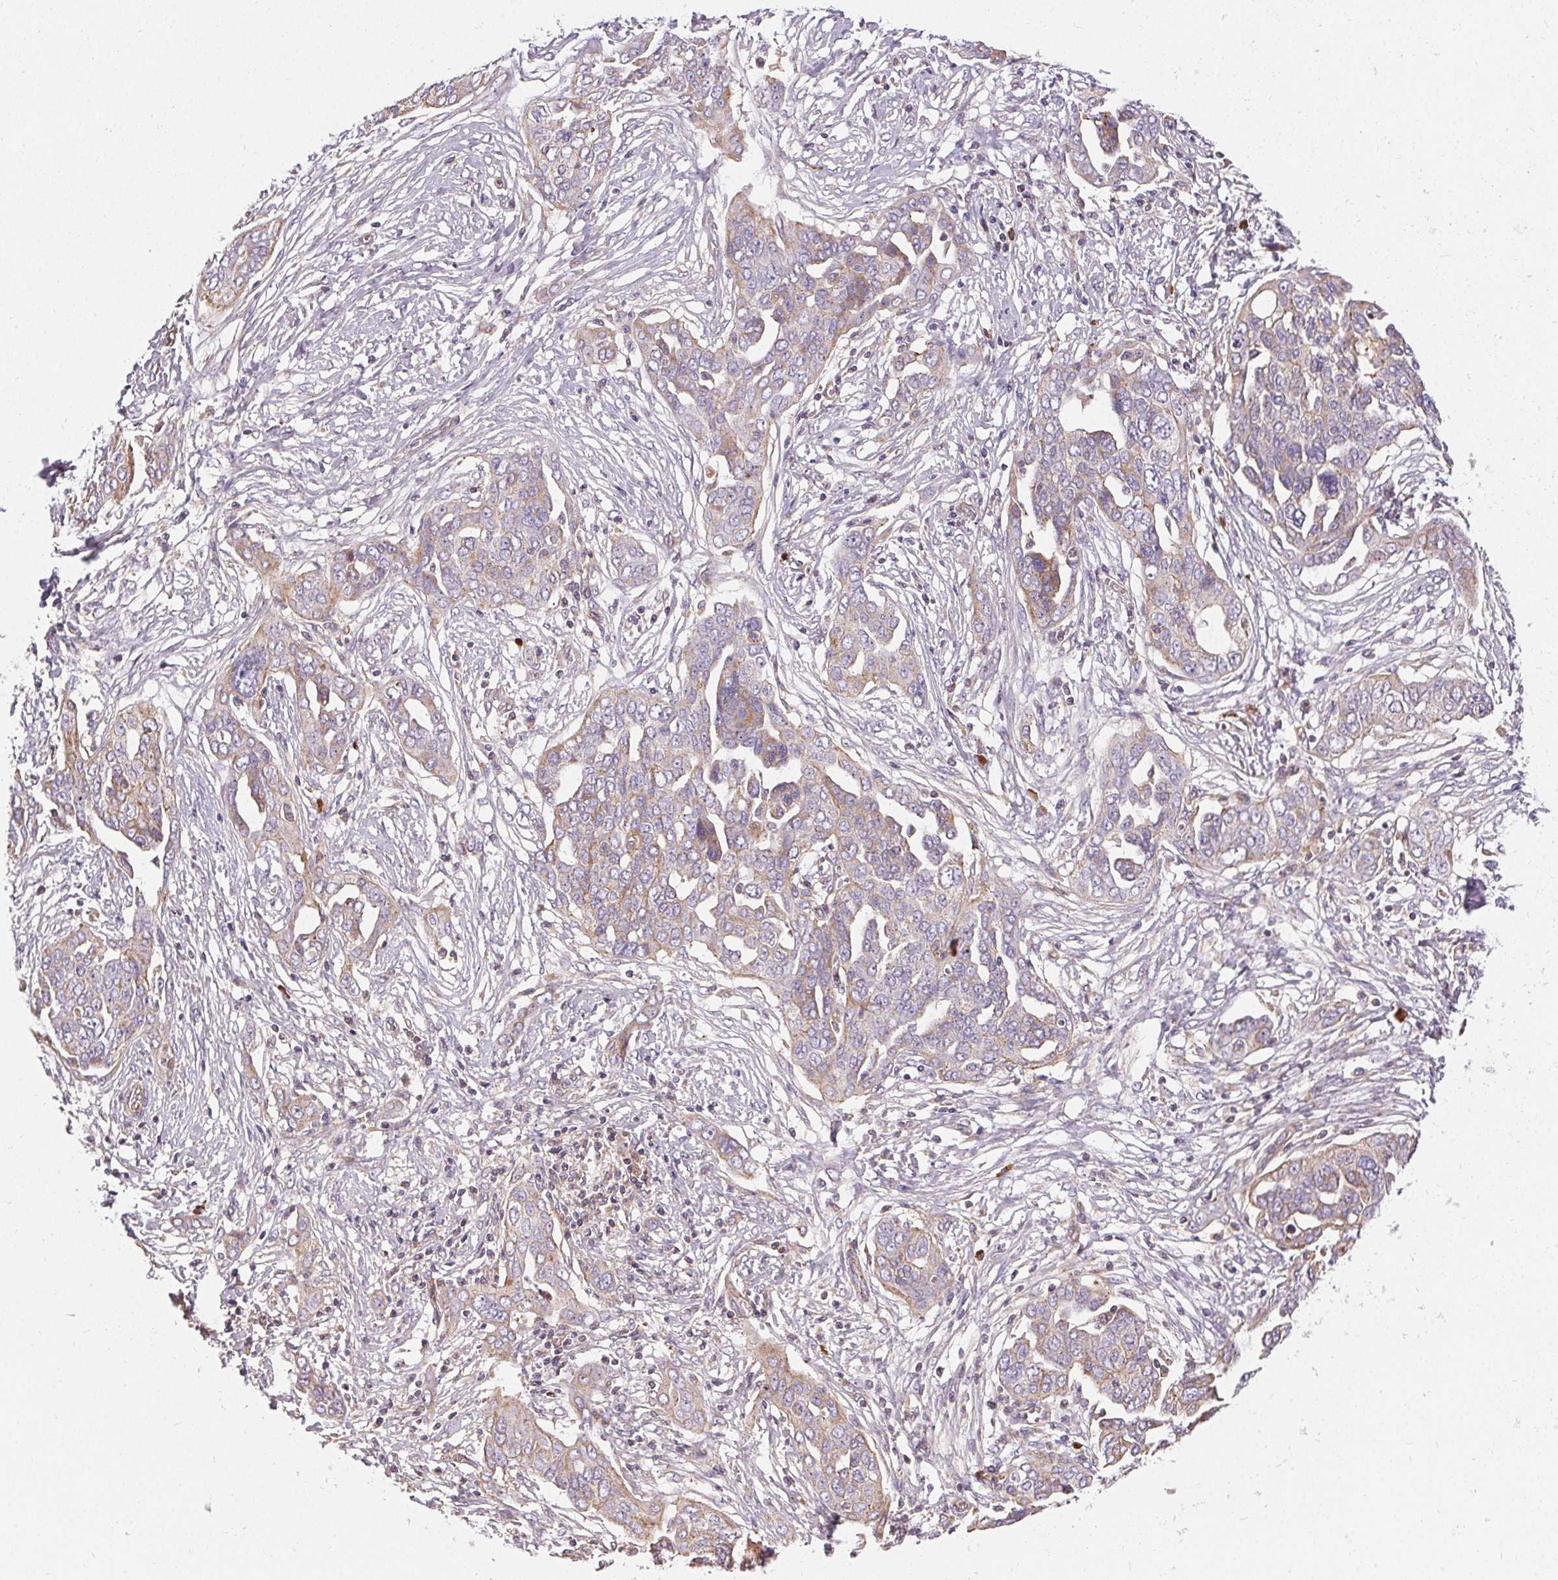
{"staining": {"intensity": "negative", "quantity": "none", "location": "none"}, "tissue": "ovarian cancer", "cell_type": "Tumor cells", "image_type": "cancer", "snomed": [{"axis": "morphology", "description": "Cystadenocarcinoma, serous, NOS"}, {"axis": "topography", "description": "Ovary"}], "caption": "IHC micrograph of serous cystadenocarcinoma (ovarian) stained for a protein (brown), which demonstrates no positivity in tumor cells.", "gene": "APLP1", "patient": {"sex": "female", "age": 59}}